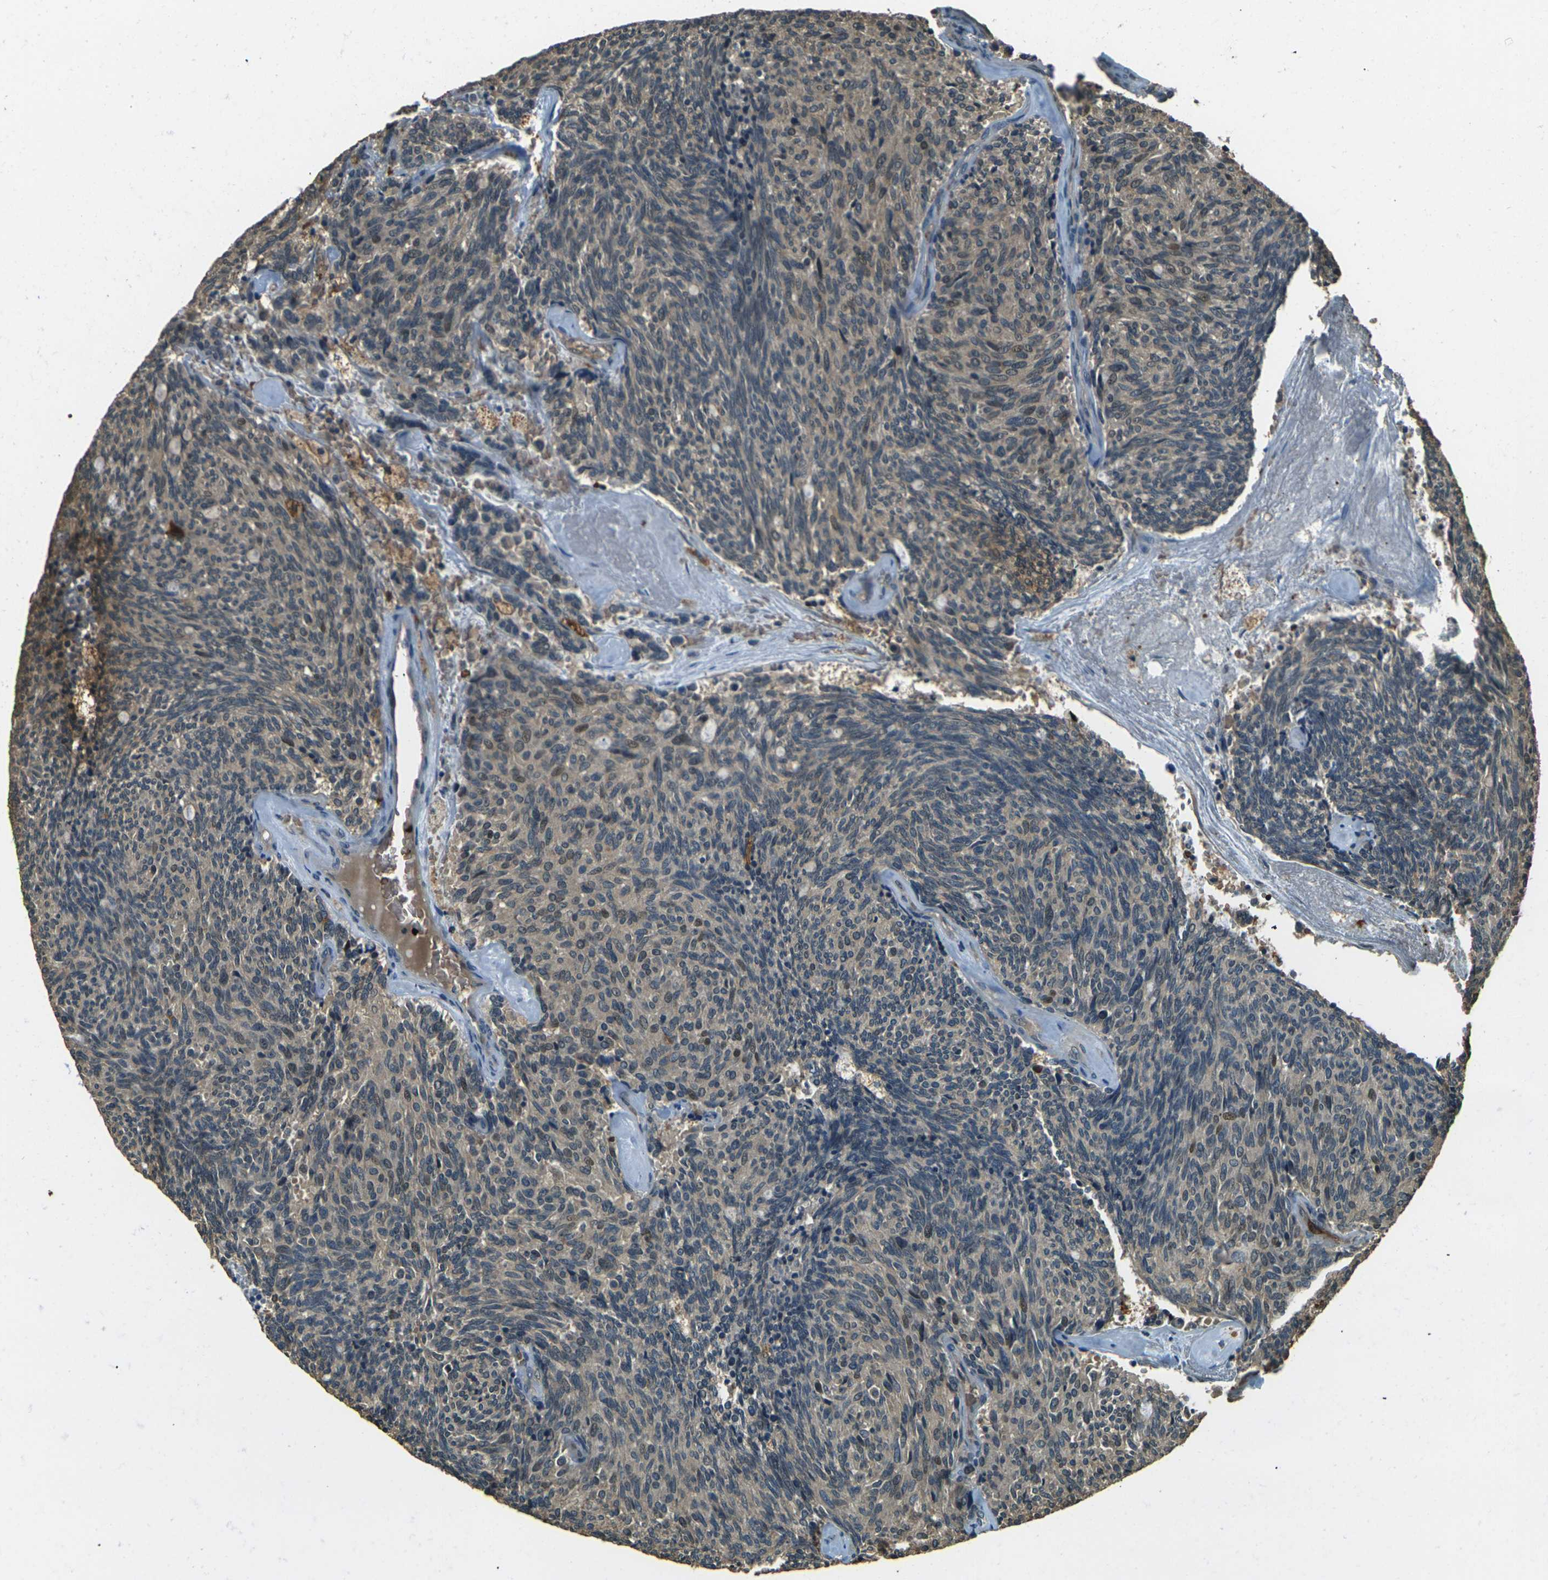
{"staining": {"intensity": "weak", "quantity": ">75%", "location": "cytoplasmic/membranous,nuclear"}, "tissue": "carcinoid", "cell_type": "Tumor cells", "image_type": "cancer", "snomed": [{"axis": "morphology", "description": "Carcinoid, malignant, NOS"}, {"axis": "topography", "description": "Pancreas"}], "caption": "Weak cytoplasmic/membranous and nuclear protein positivity is present in about >75% of tumor cells in carcinoid.", "gene": "TOR1A", "patient": {"sex": "female", "age": 54}}